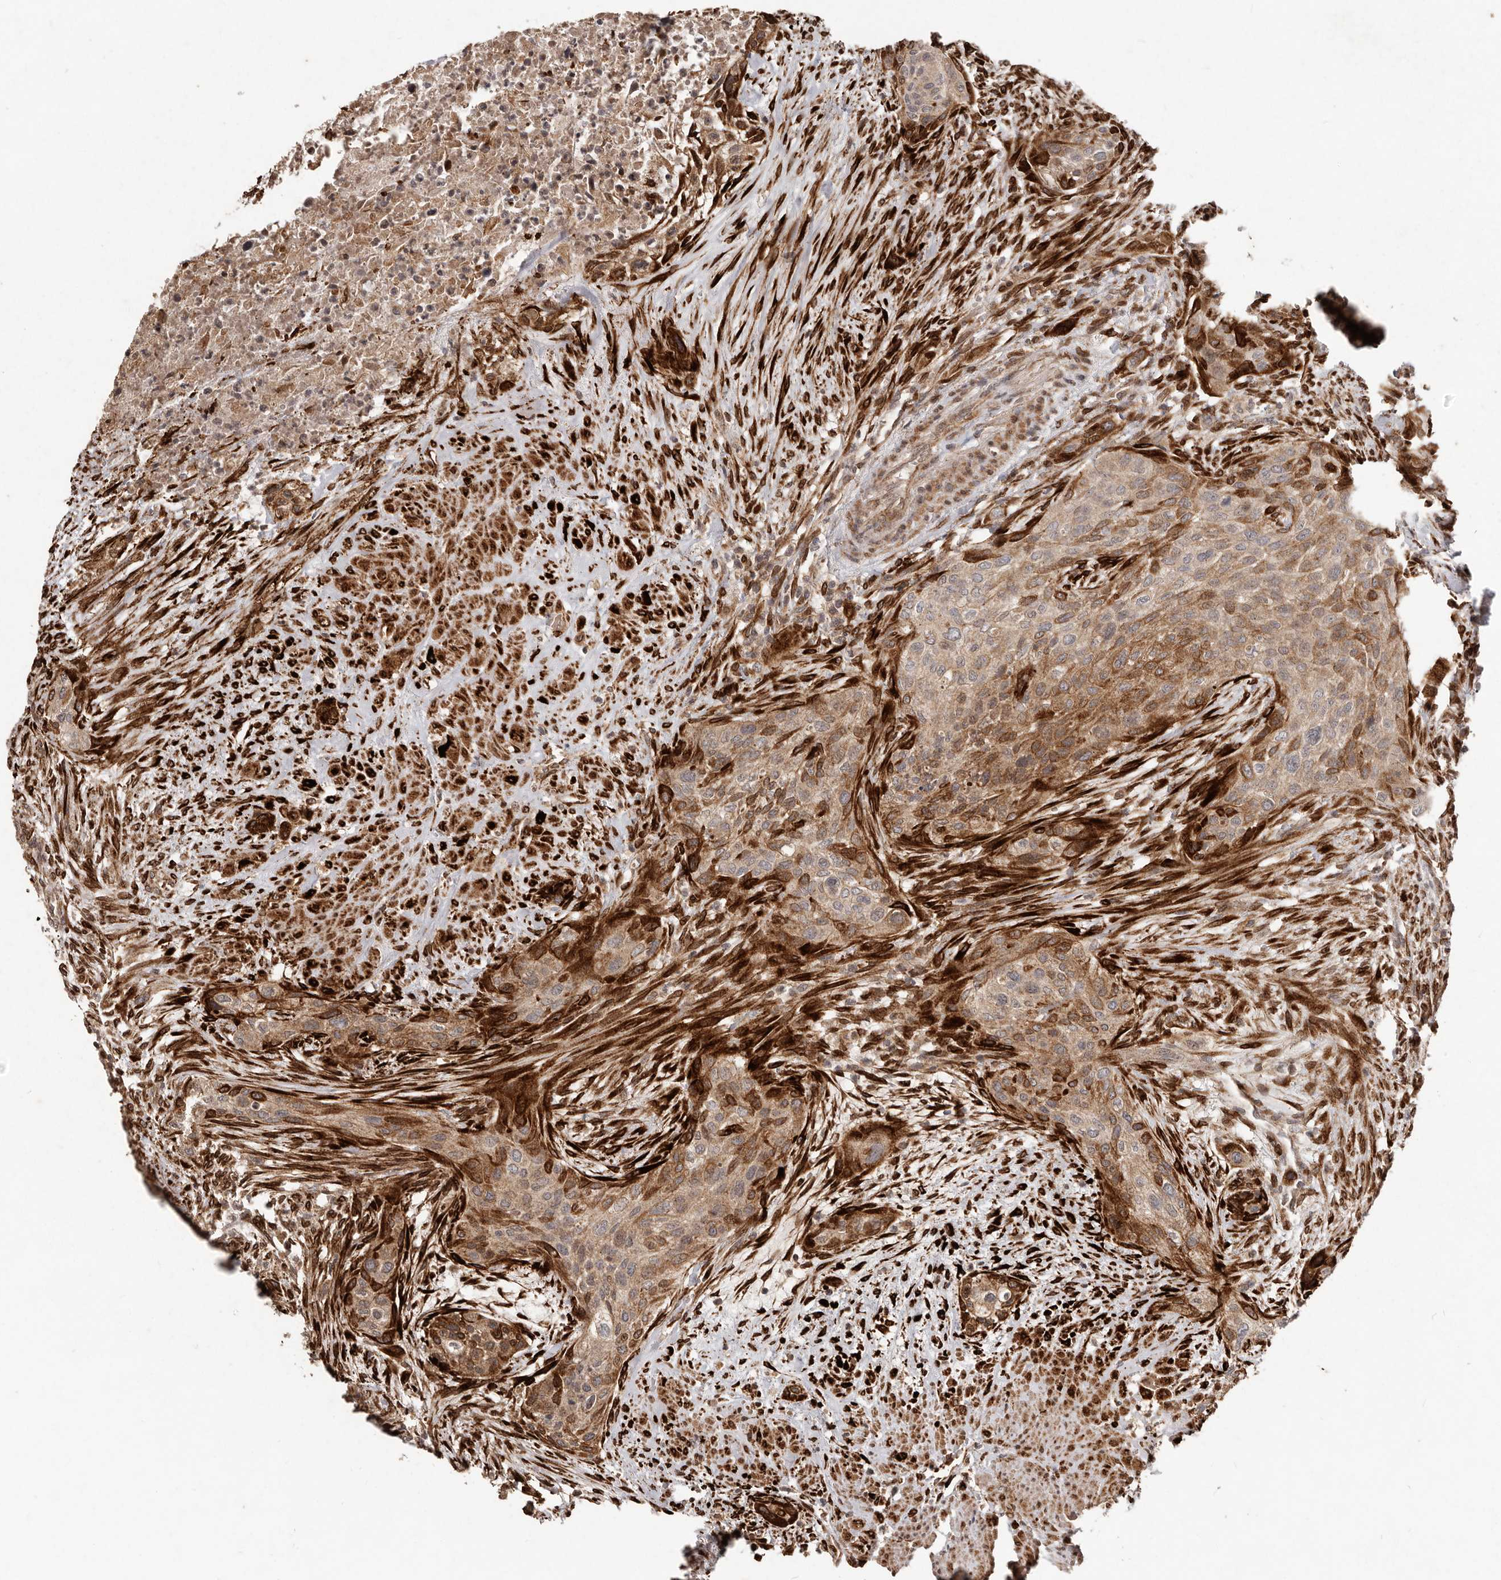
{"staining": {"intensity": "moderate", "quantity": ">75%", "location": "cytoplasmic/membranous"}, "tissue": "urothelial cancer", "cell_type": "Tumor cells", "image_type": "cancer", "snomed": [{"axis": "morphology", "description": "Urothelial carcinoma, High grade"}, {"axis": "topography", "description": "Urinary bladder"}], "caption": "Urothelial cancer stained with a protein marker exhibits moderate staining in tumor cells.", "gene": "PLOD2", "patient": {"sex": "male", "age": 35}}